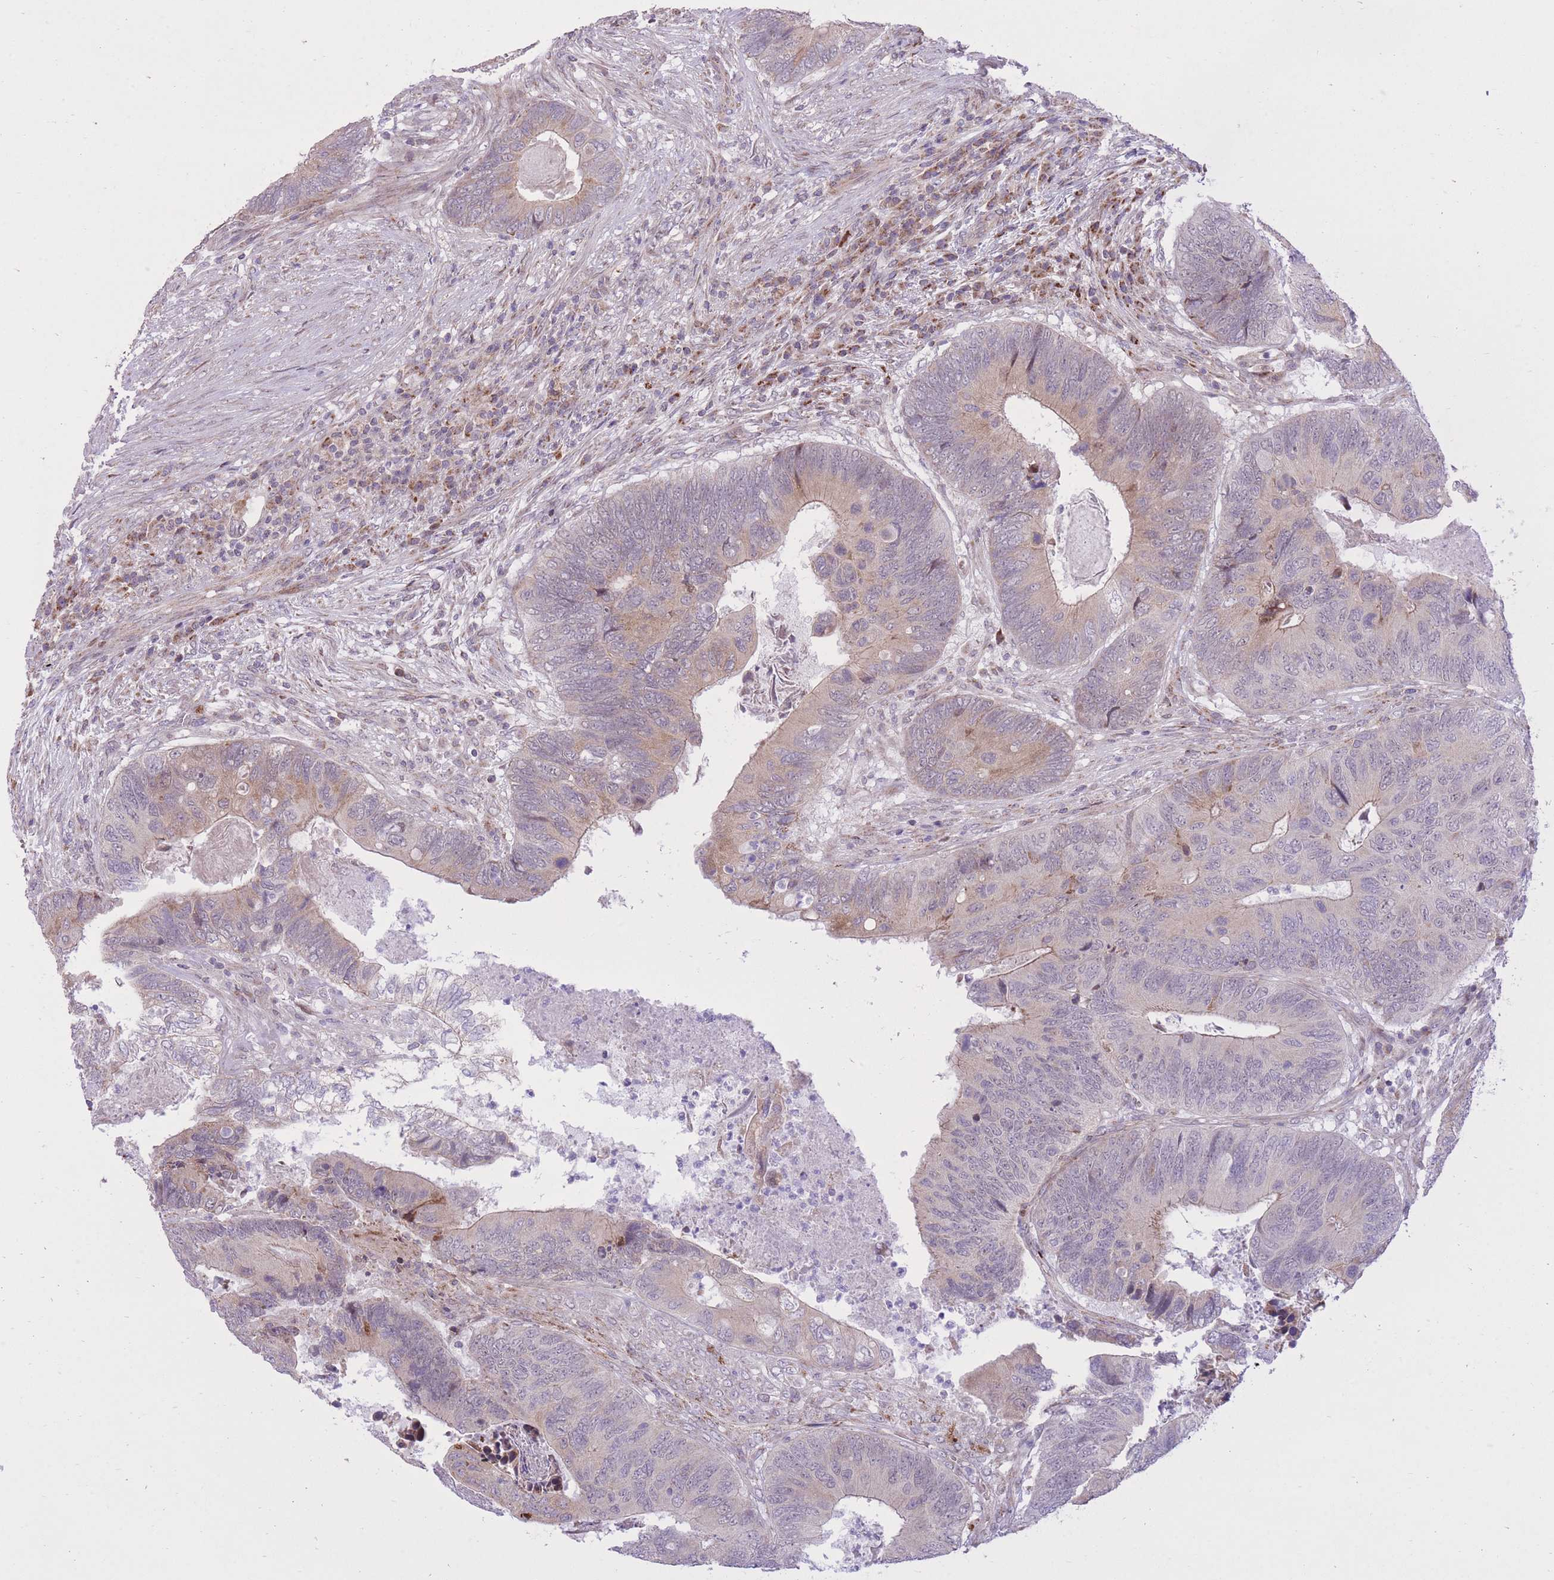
{"staining": {"intensity": "weak", "quantity": "25%-75%", "location": "cytoplasmic/membranous"}, "tissue": "colorectal cancer", "cell_type": "Tumor cells", "image_type": "cancer", "snomed": [{"axis": "morphology", "description": "Adenocarcinoma, NOS"}, {"axis": "topography", "description": "Colon"}], "caption": "Protein expression analysis of adenocarcinoma (colorectal) reveals weak cytoplasmic/membranous positivity in about 25%-75% of tumor cells.", "gene": "SLC4A4", "patient": {"sex": "female", "age": 67}}